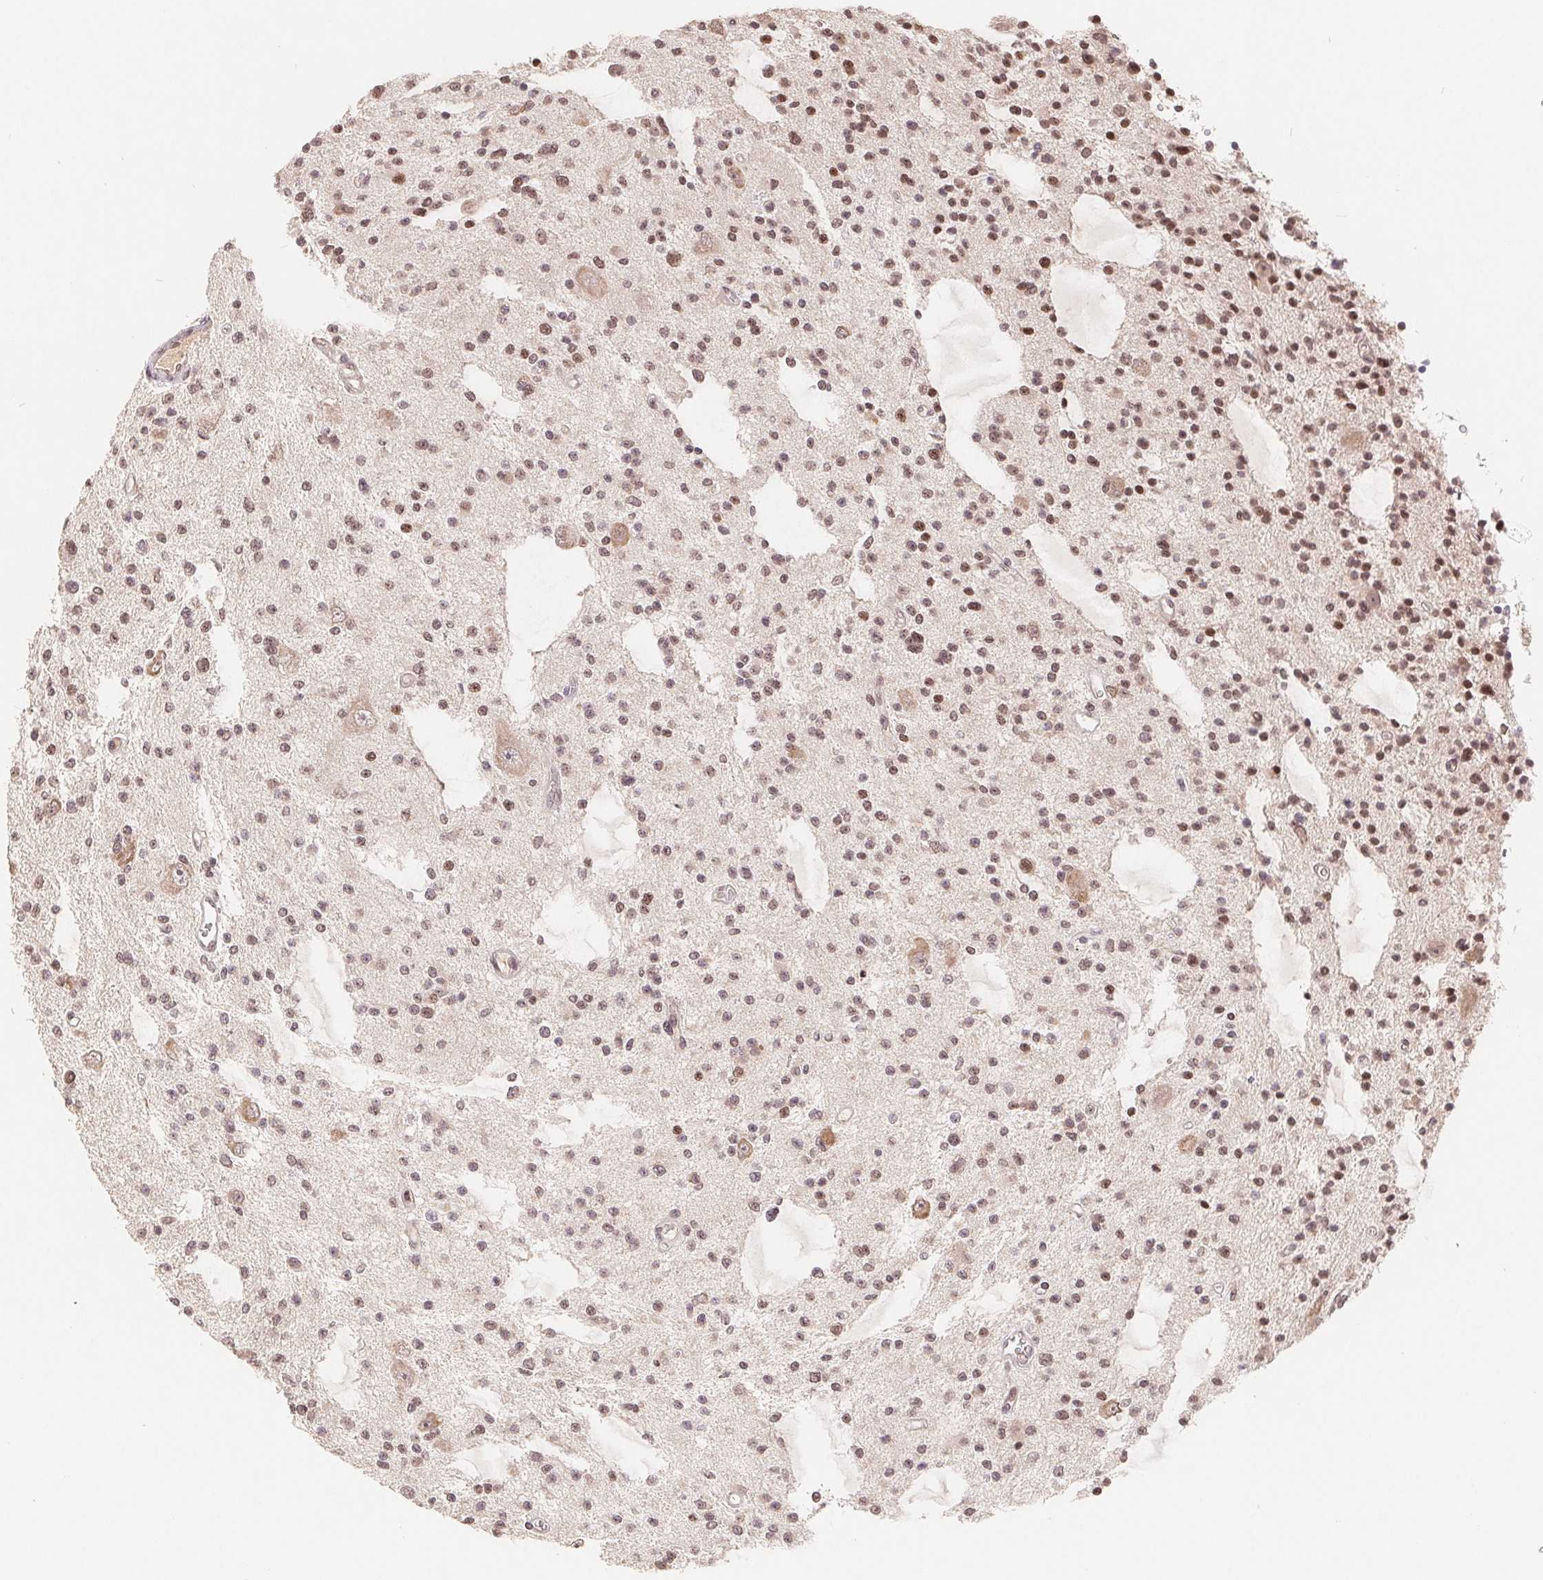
{"staining": {"intensity": "strong", "quantity": "25%-75%", "location": "nuclear"}, "tissue": "glioma", "cell_type": "Tumor cells", "image_type": "cancer", "snomed": [{"axis": "morphology", "description": "Glioma, malignant, Low grade"}, {"axis": "topography", "description": "Brain"}], "caption": "A brown stain highlights strong nuclear expression of a protein in human malignant glioma (low-grade) tumor cells. (brown staining indicates protein expression, while blue staining denotes nuclei).", "gene": "HMGN3", "patient": {"sex": "male", "age": 43}}